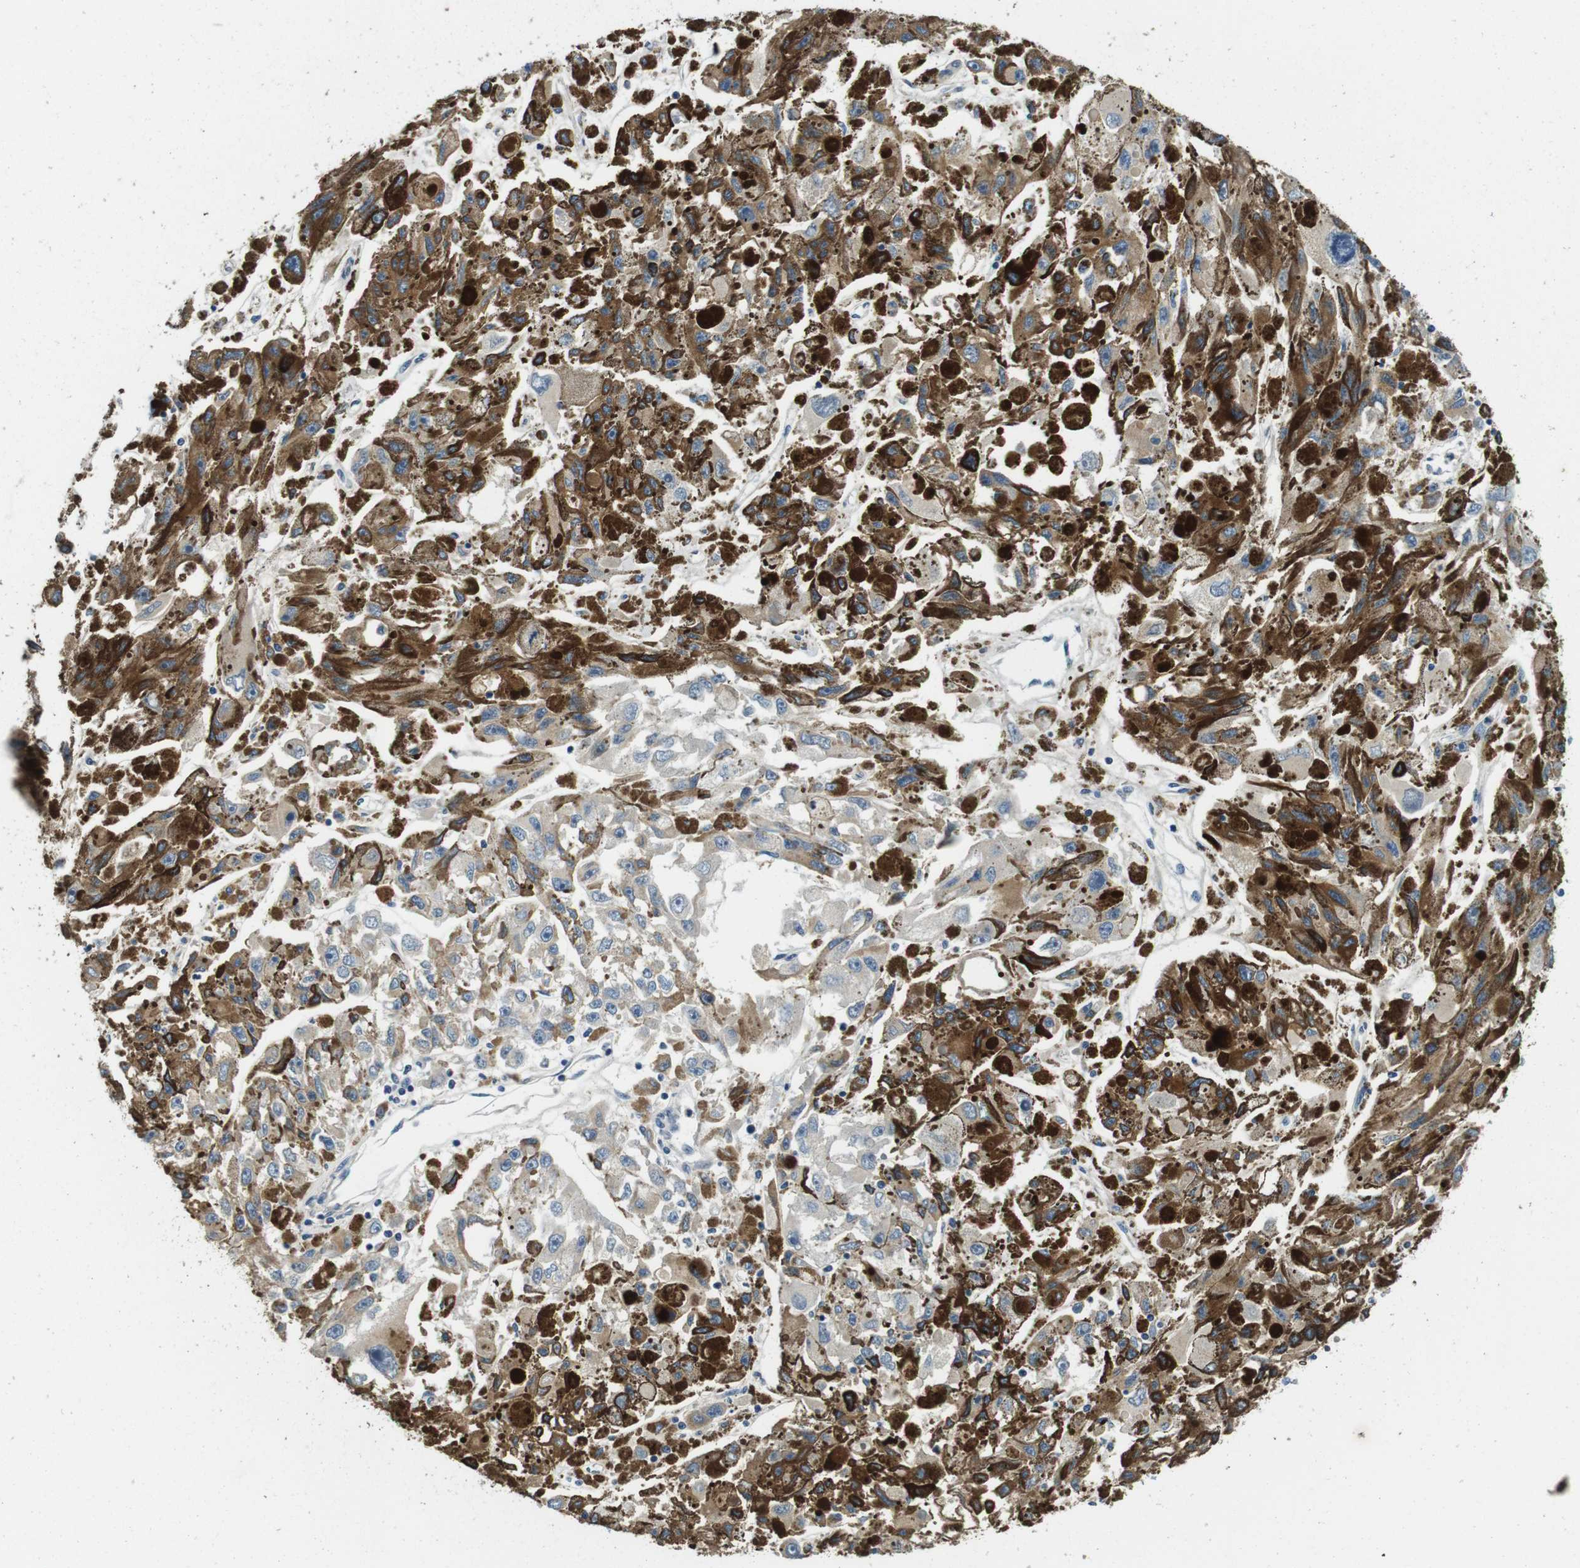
{"staining": {"intensity": "weak", "quantity": "25%-75%", "location": "cytoplasmic/membranous"}, "tissue": "melanoma", "cell_type": "Tumor cells", "image_type": "cancer", "snomed": [{"axis": "morphology", "description": "Malignant melanoma, NOS"}, {"axis": "topography", "description": "Skin"}], "caption": "Melanoma stained with a protein marker shows weak staining in tumor cells.", "gene": "DTNA", "patient": {"sex": "female", "age": 104}}